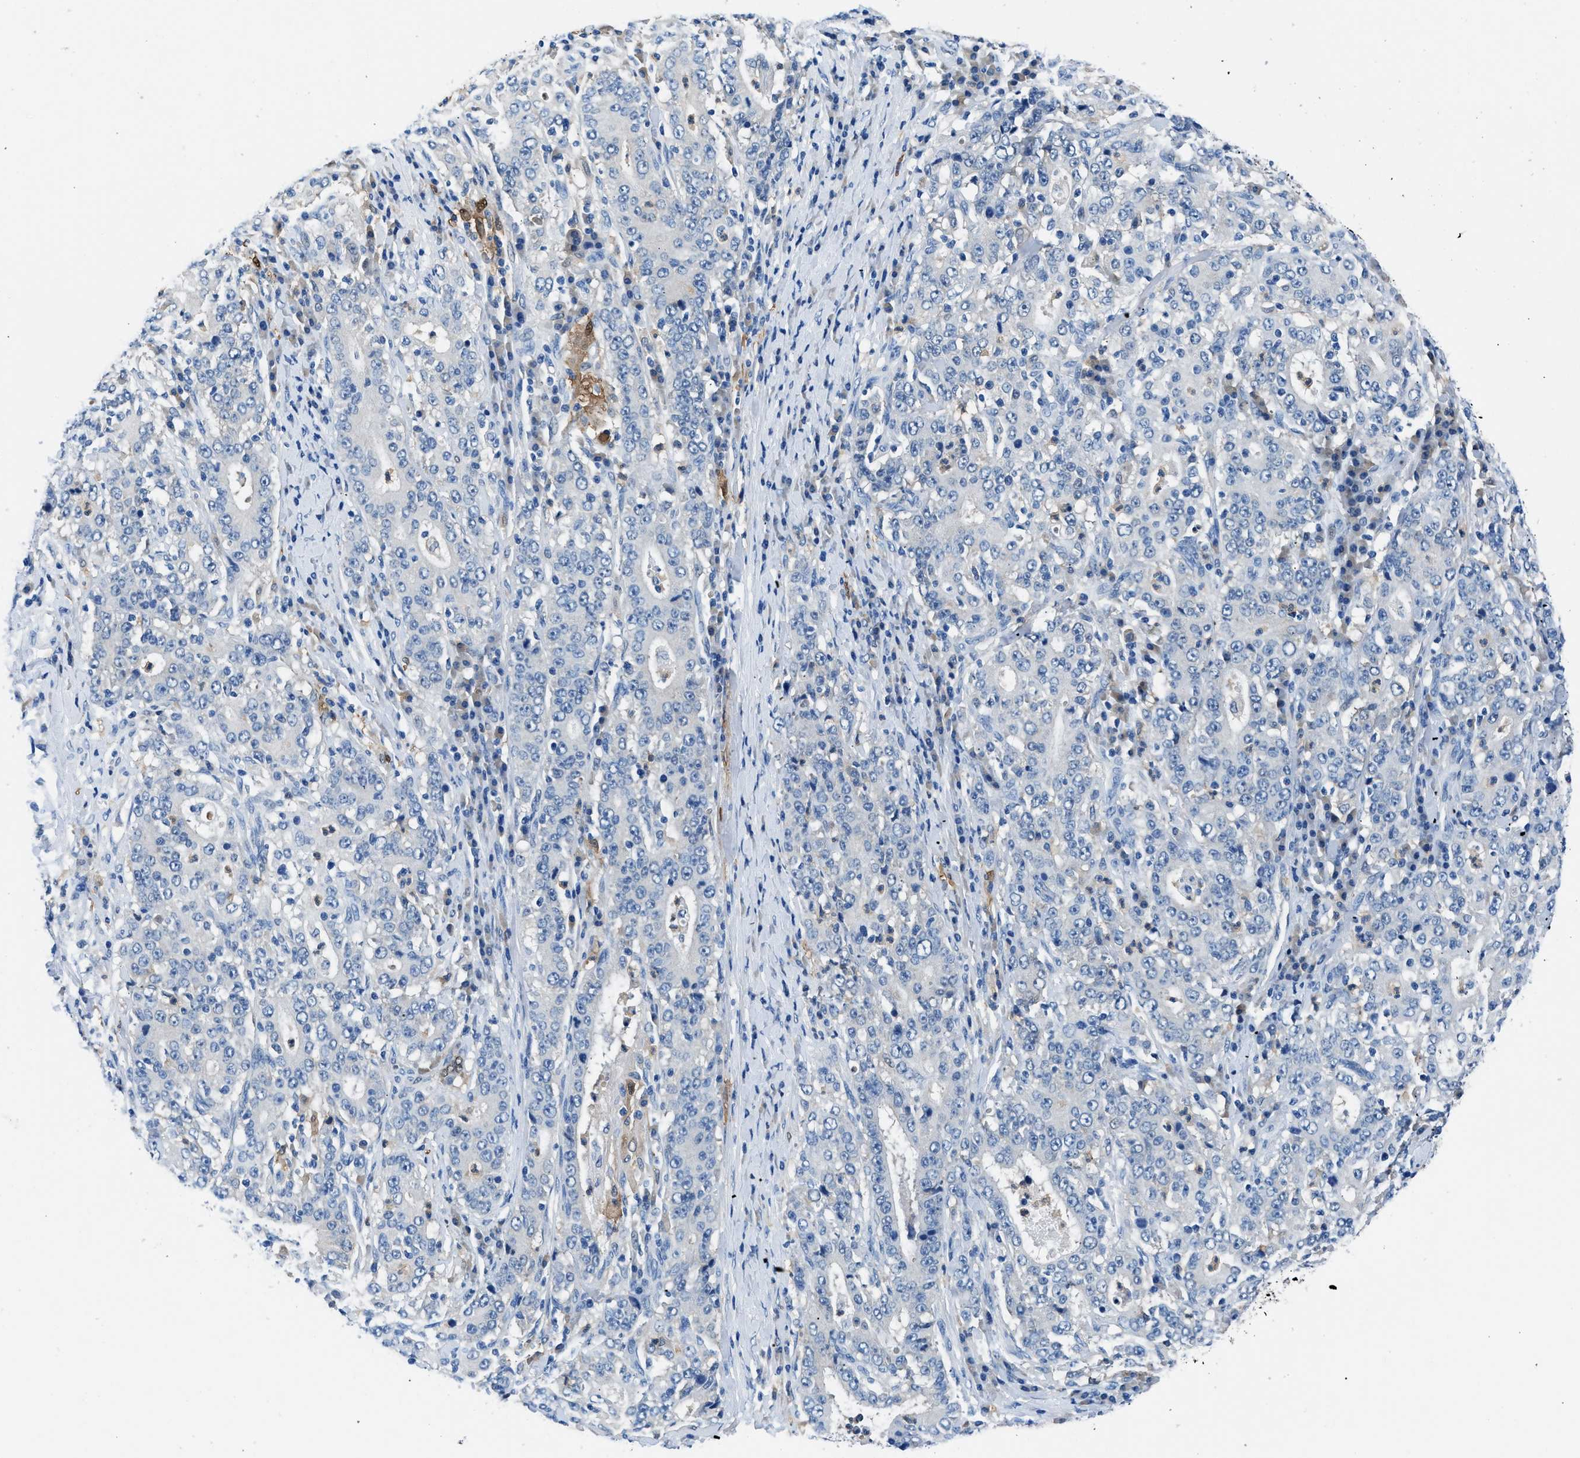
{"staining": {"intensity": "negative", "quantity": "none", "location": "none"}, "tissue": "stomach cancer", "cell_type": "Tumor cells", "image_type": "cancer", "snomed": [{"axis": "morphology", "description": "Normal tissue, NOS"}, {"axis": "morphology", "description": "Adenocarcinoma, NOS"}, {"axis": "topography", "description": "Stomach, upper"}, {"axis": "topography", "description": "Stomach"}], "caption": "There is no significant positivity in tumor cells of stomach cancer (adenocarcinoma).", "gene": "FADS6", "patient": {"sex": "male", "age": 59}}